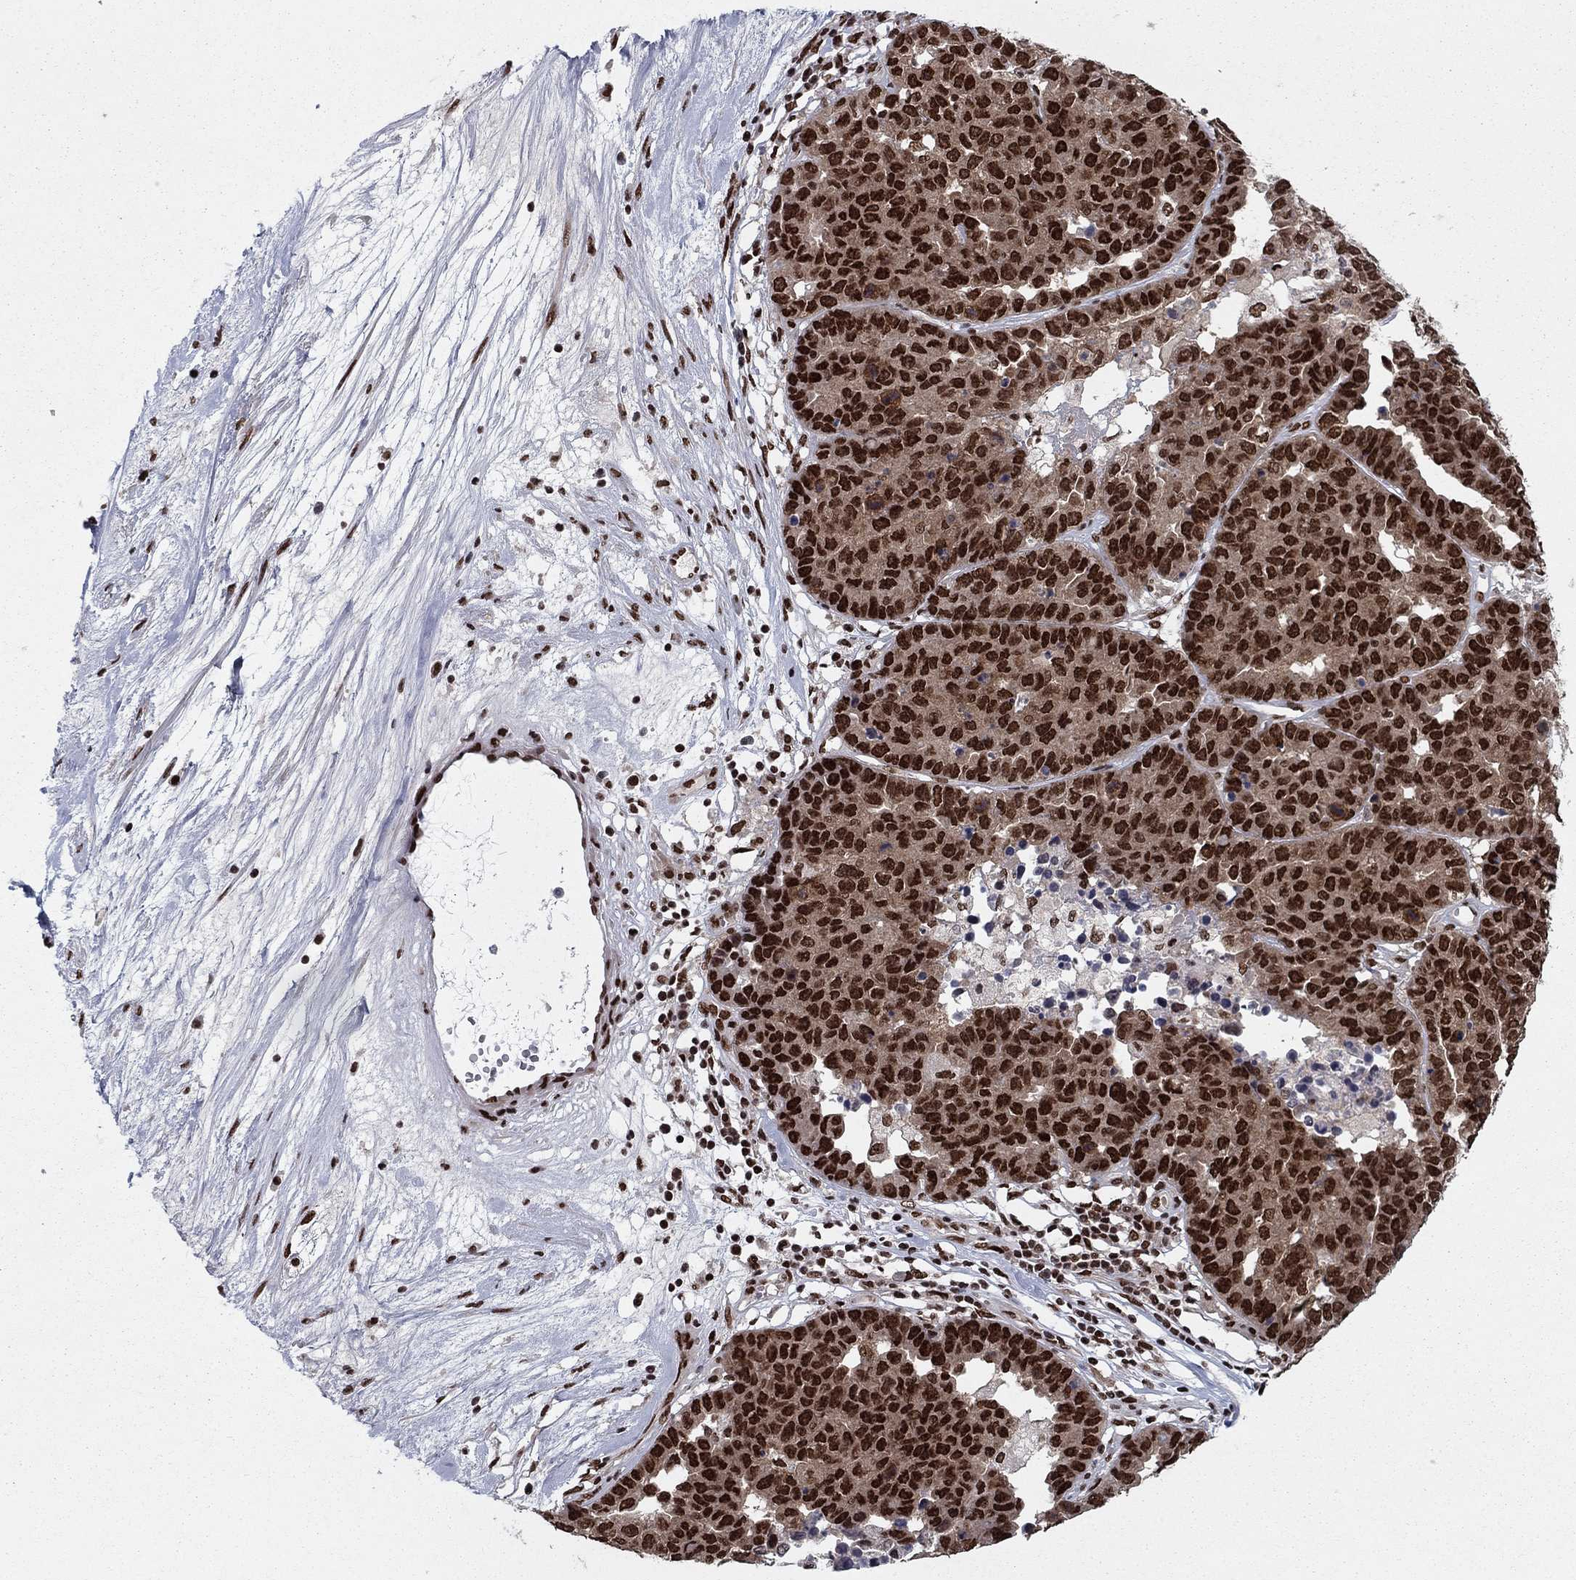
{"staining": {"intensity": "strong", "quantity": ">75%", "location": "nuclear"}, "tissue": "ovarian cancer", "cell_type": "Tumor cells", "image_type": "cancer", "snomed": [{"axis": "morphology", "description": "Cystadenocarcinoma, serous, NOS"}, {"axis": "topography", "description": "Ovary"}], "caption": "Immunohistochemical staining of human ovarian cancer (serous cystadenocarcinoma) shows high levels of strong nuclear protein staining in about >75% of tumor cells.", "gene": "USP54", "patient": {"sex": "female", "age": 87}}